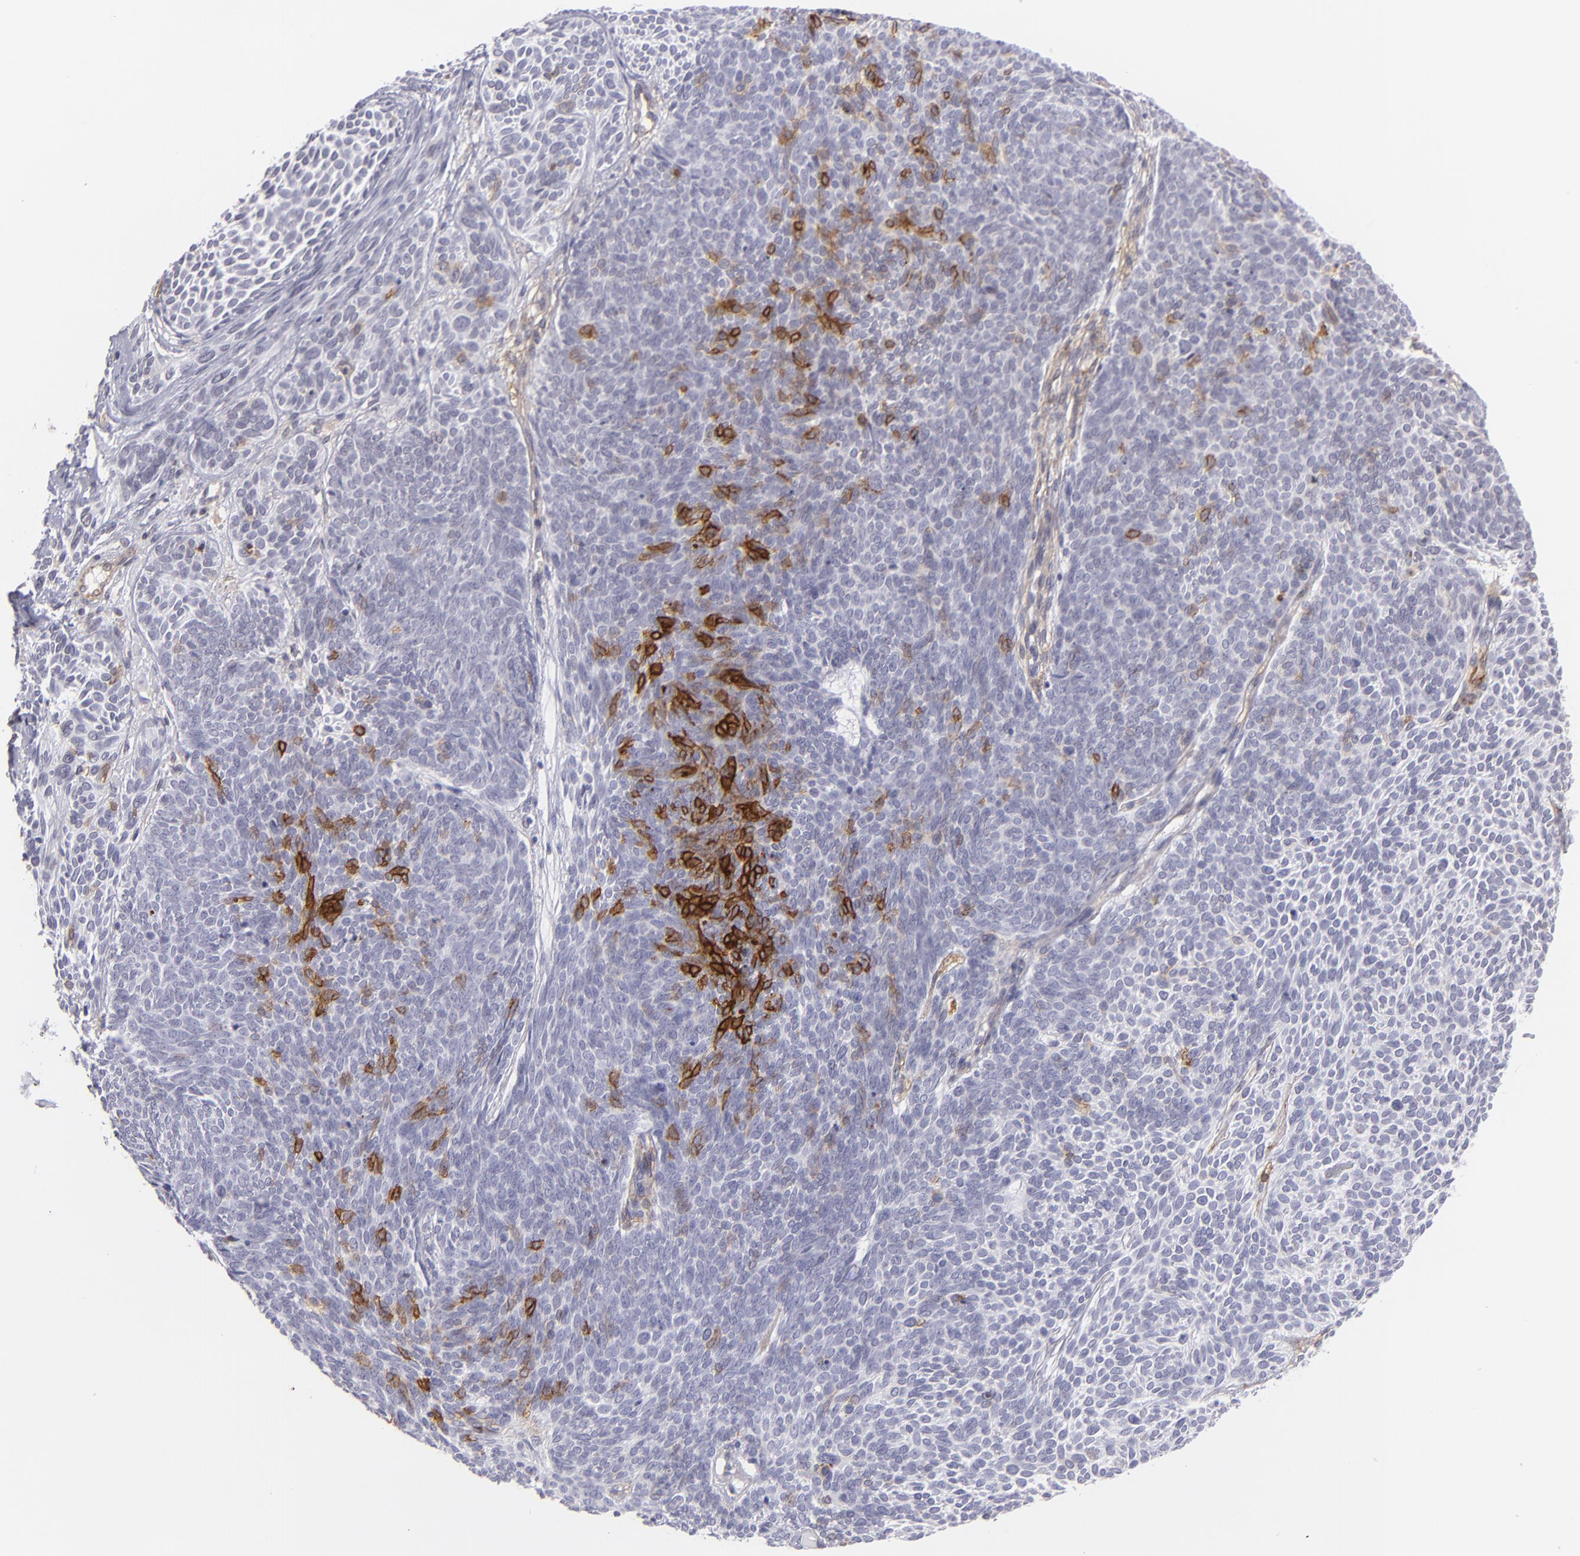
{"staining": {"intensity": "moderate", "quantity": "<25%", "location": "cytoplasmic/membranous"}, "tissue": "skin cancer", "cell_type": "Tumor cells", "image_type": "cancer", "snomed": [{"axis": "morphology", "description": "Basal cell carcinoma"}, {"axis": "topography", "description": "Skin"}], "caption": "Skin basal cell carcinoma was stained to show a protein in brown. There is low levels of moderate cytoplasmic/membranous expression in approximately <25% of tumor cells.", "gene": "THBD", "patient": {"sex": "male", "age": 84}}